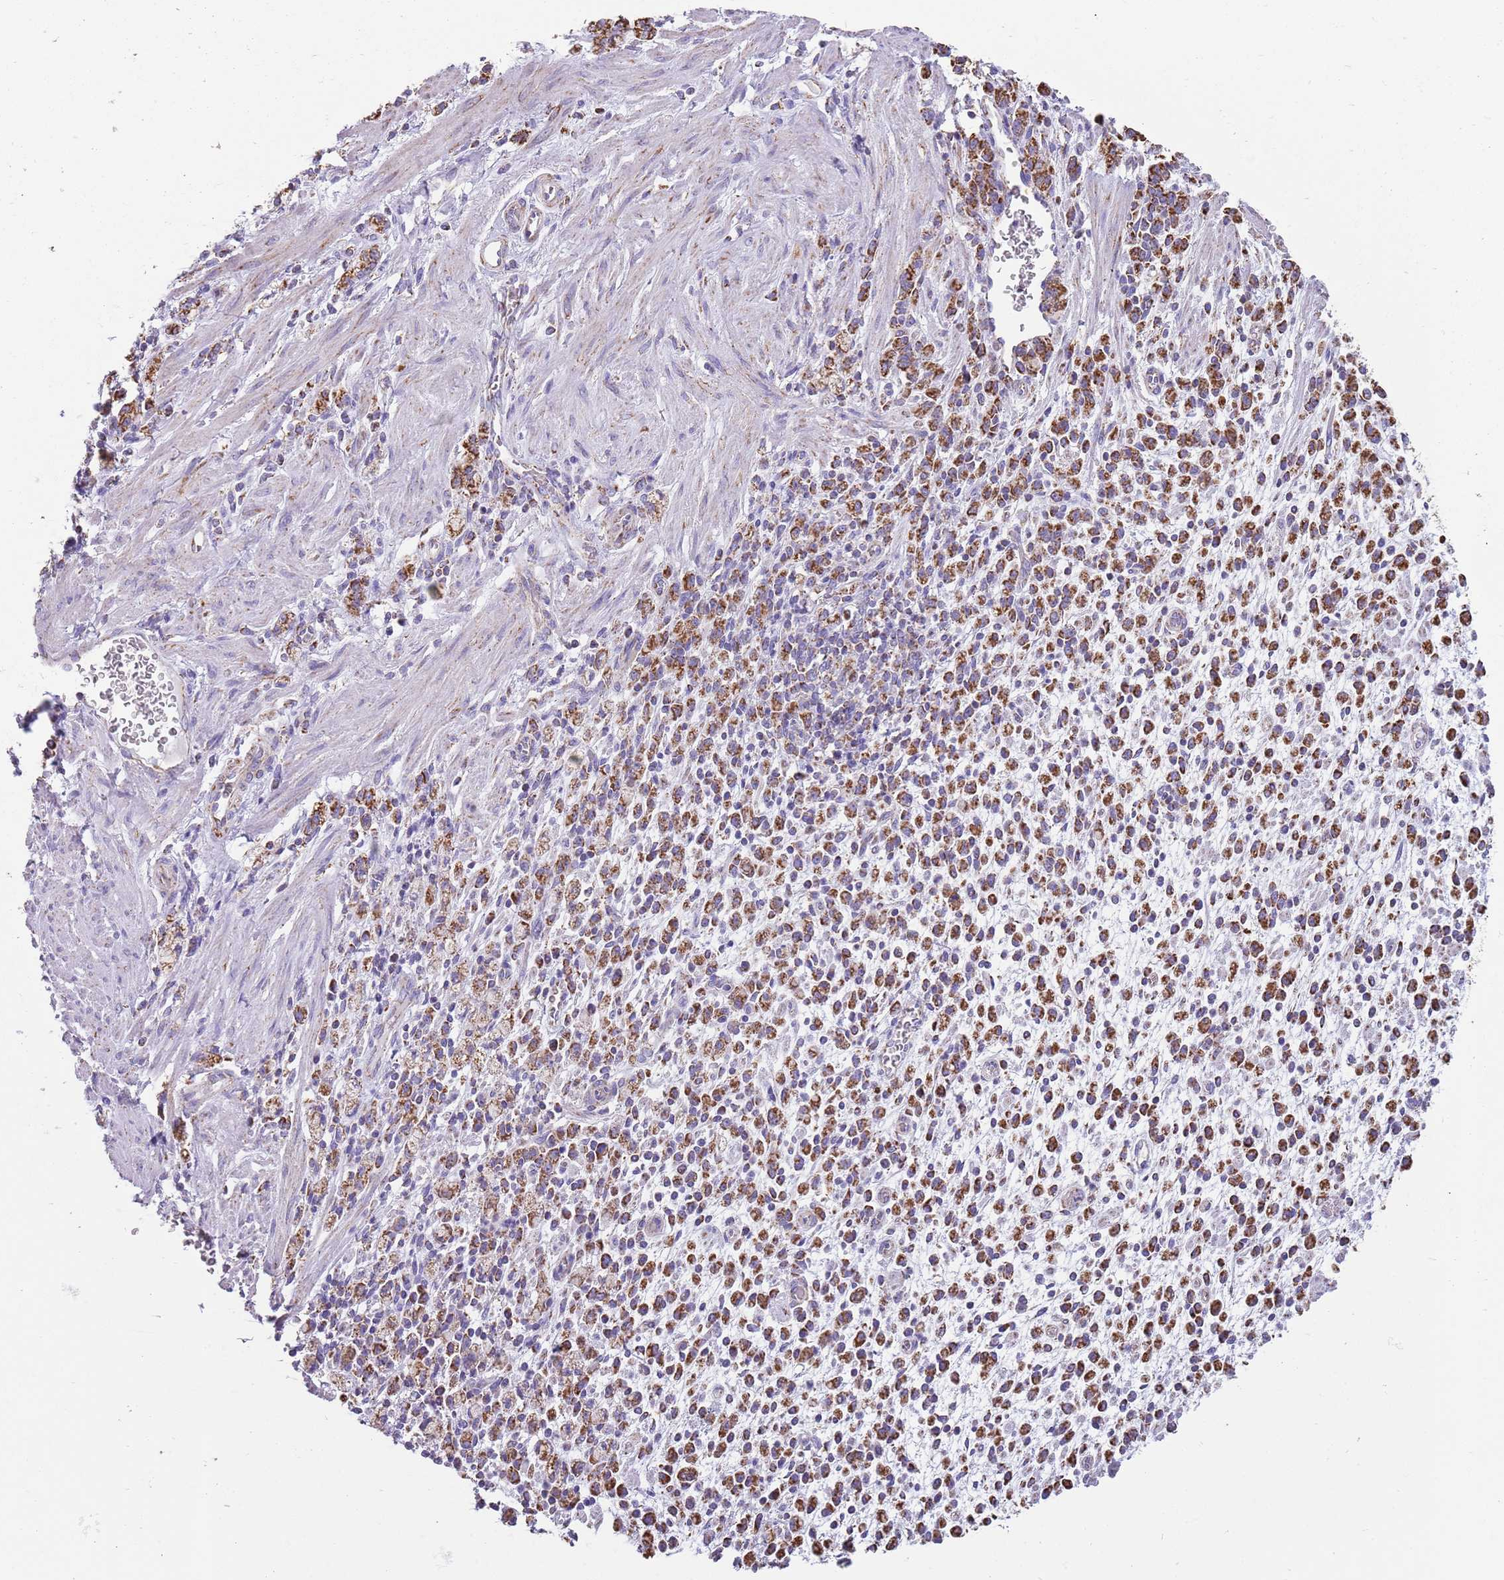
{"staining": {"intensity": "strong", "quantity": ">75%", "location": "cytoplasmic/membranous"}, "tissue": "stomach cancer", "cell_type": "Tumor cells", "image_type": "cancer", "snomed": [{"axis": "morphology", "description": "Adenocarcinoma, NOS"}, {"axis": "topography", "description": "Stomach"}], "caption": "This histopathology image demonstrates immunohistochemistry (IHC) staining of stomach adenocarcinoma, with high strong cytoplasmic/membranous staining in approximately >75% of tumor cells.", "gene": "TTLL1", "patient": {"sex": "male", "age": 77}}